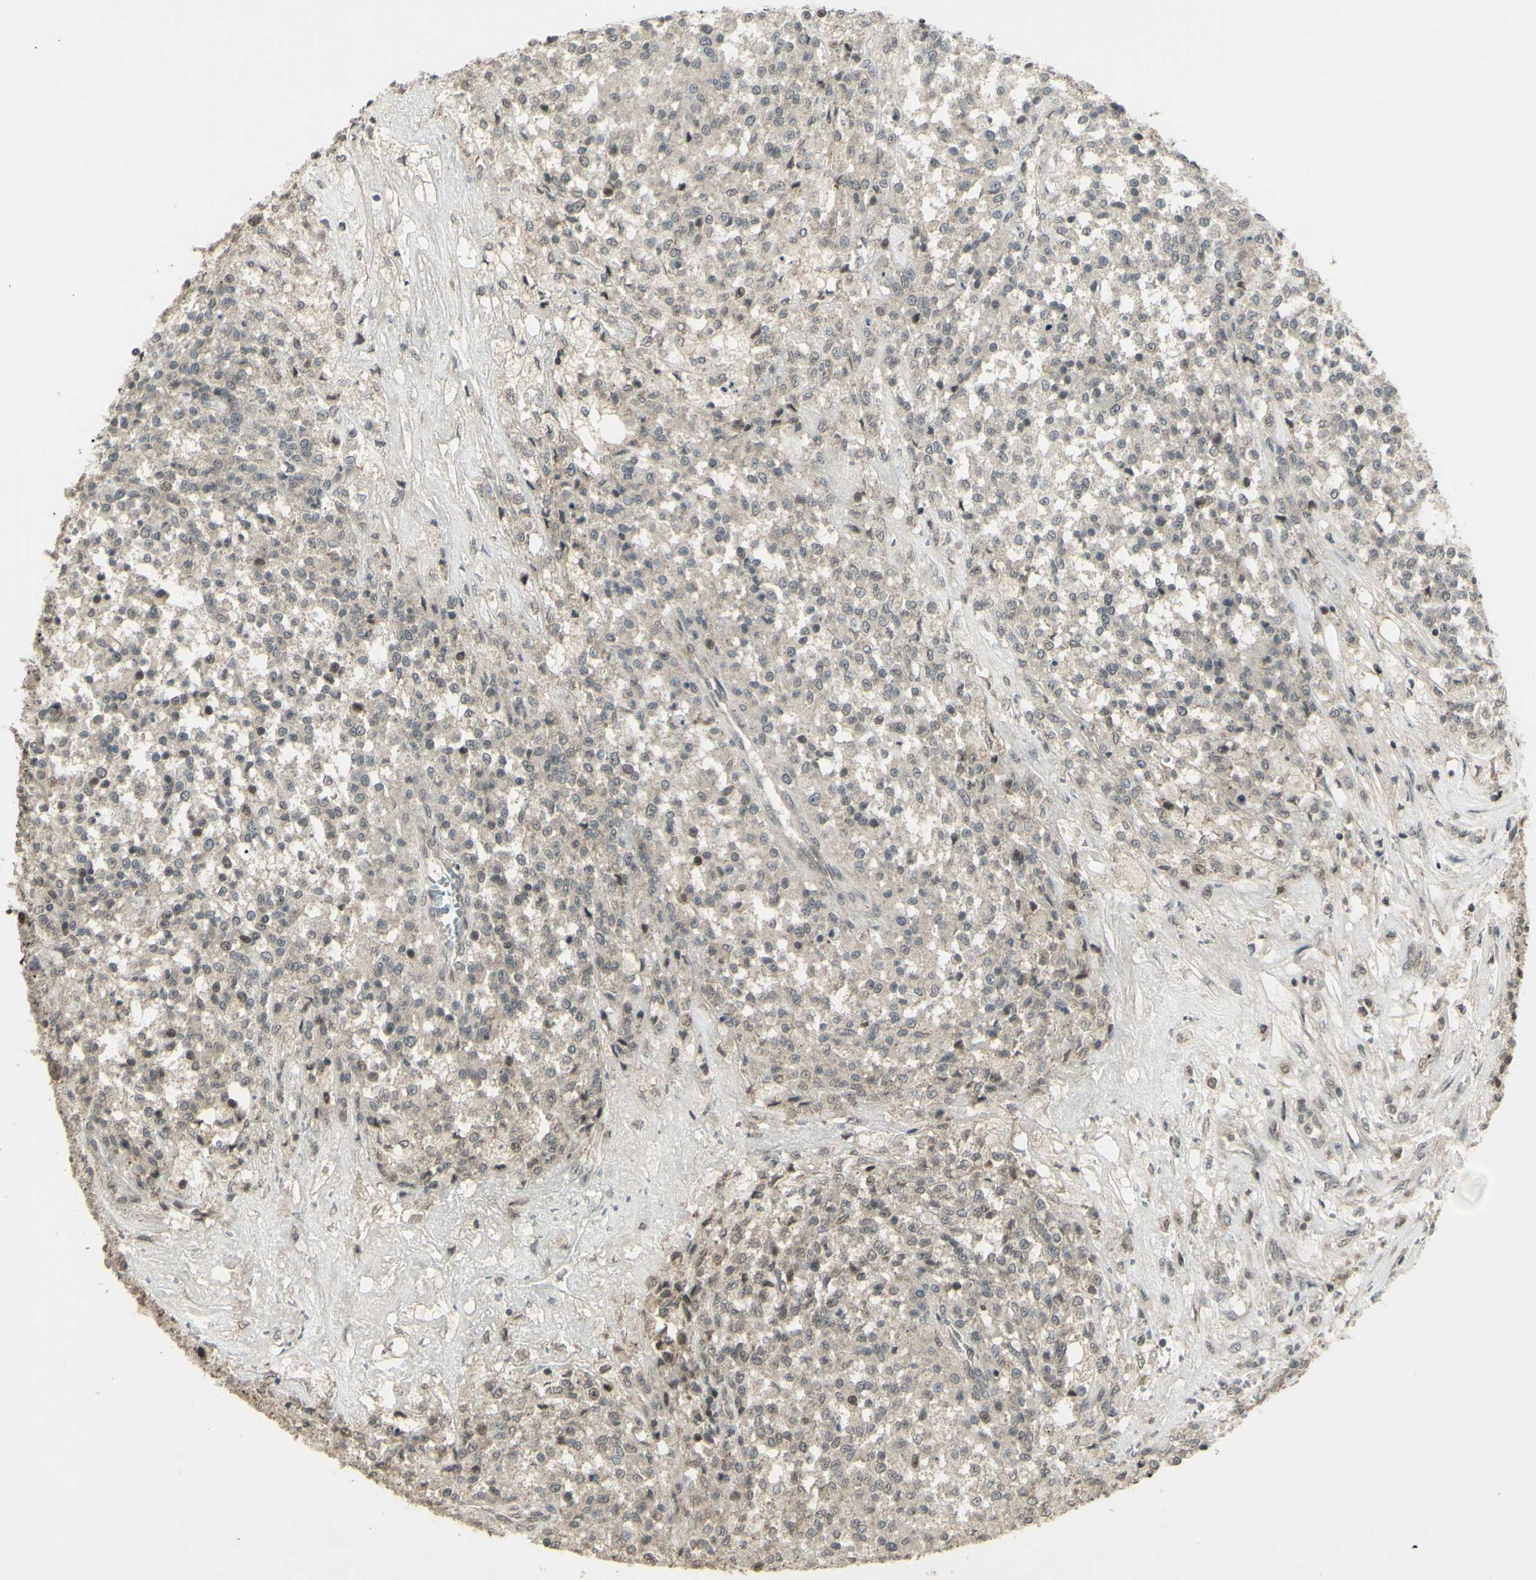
{"staining": {"intensity": "weak", "quantity": "25%-75%", "location": "cytoplasmic/membranous"}, "tissue": "testis cancer", "cell_type": "Tumor cells", "image_type": "cancer", "snomed": [{"axis": "morphology", "description": "Seminoma, NOS"}, {"axis": "topography", "description": "Testis"}], "caption": "A low amount of weak cytoplasmic/membranous positivity is identified in approximately 25%-75% of tumor cells in testis cancer (seminoma) tissue.", "gene": "BLNK", "patient": {"sex": "male", "age": 59}}